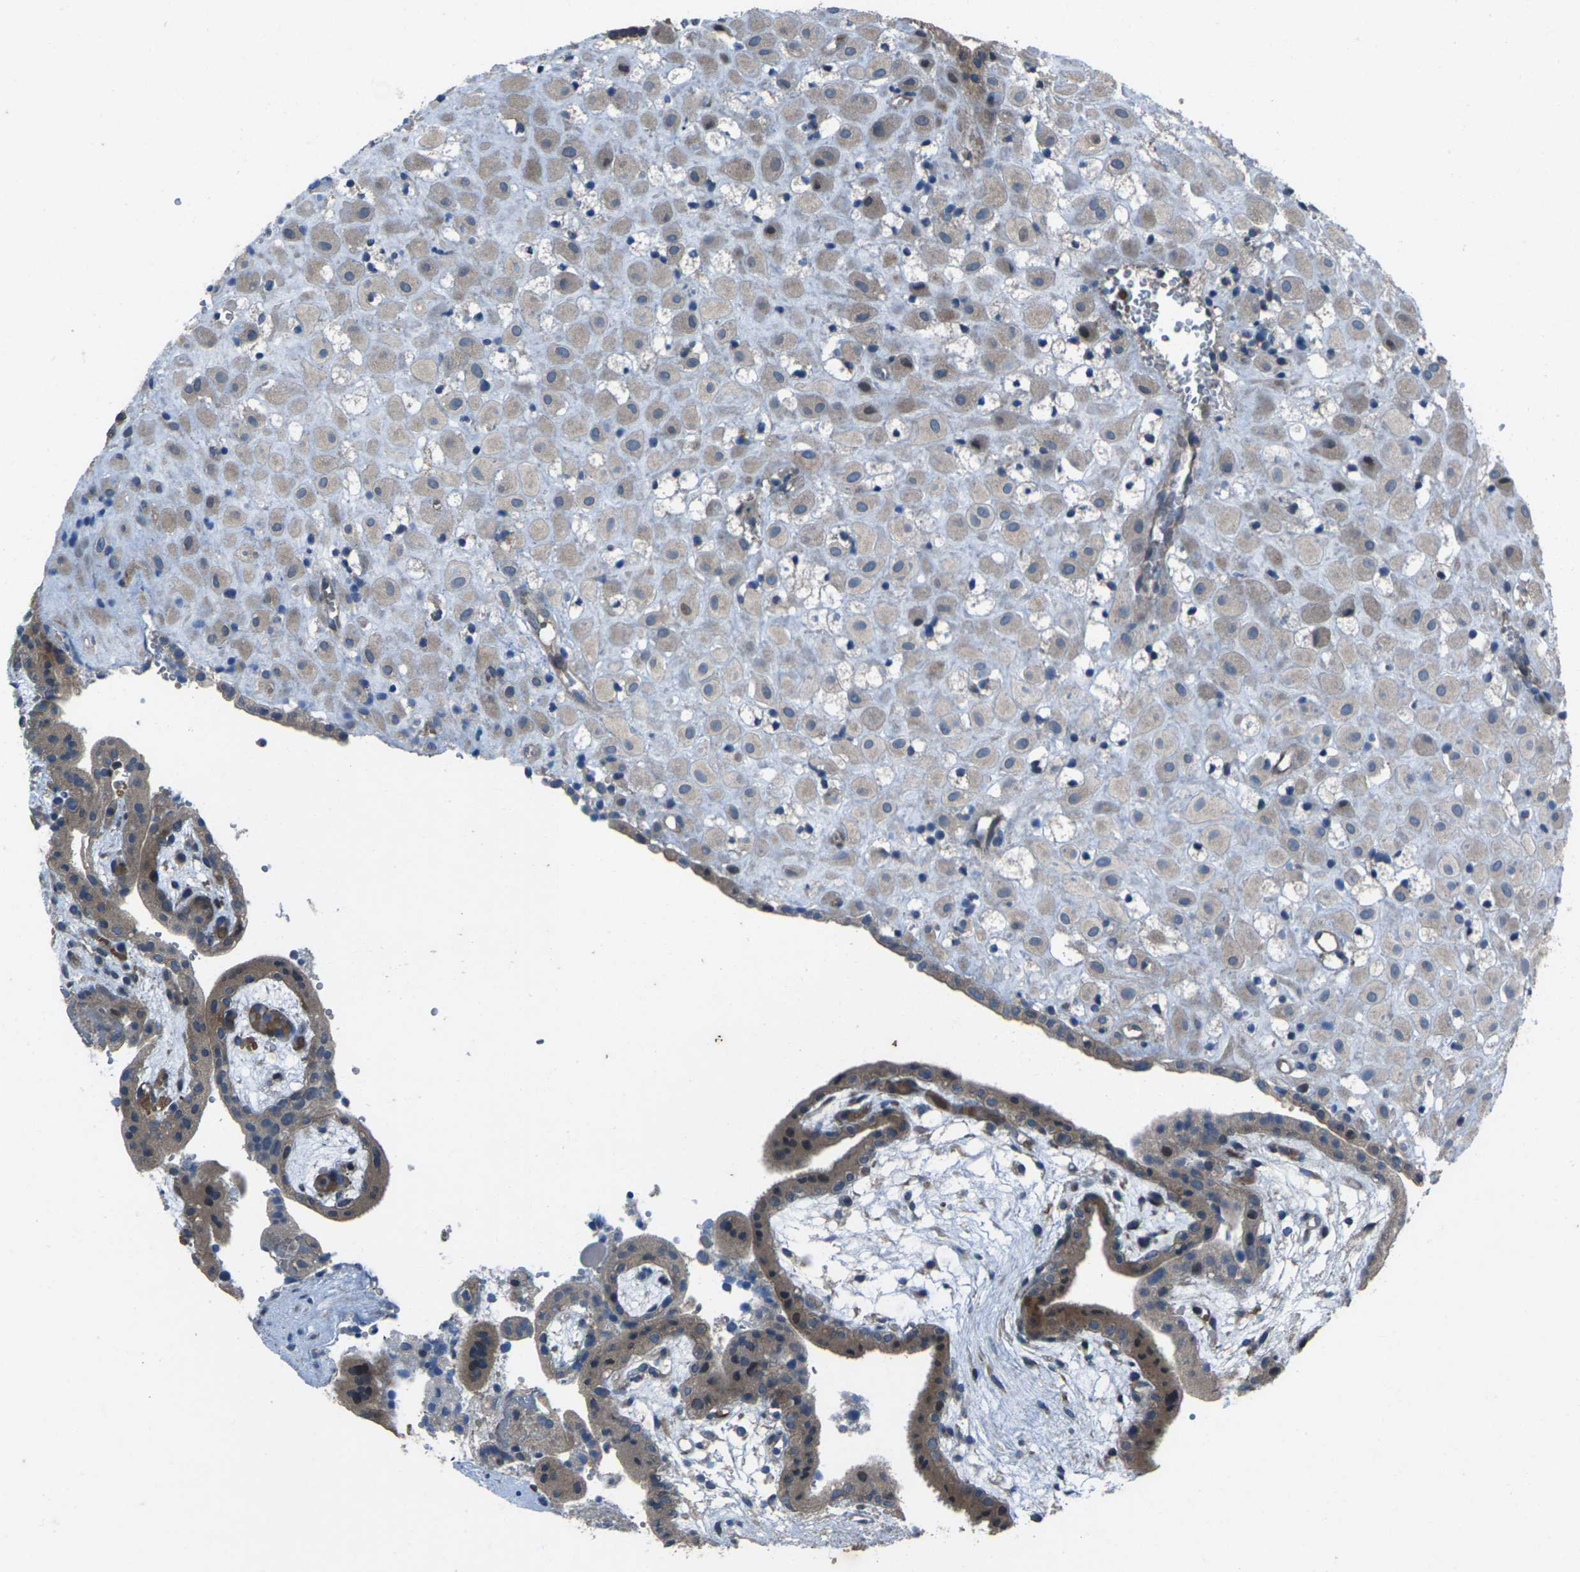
{"staining": {"intensity": "moderate", "quantity": ">75%", "location": "cytoplasmic/membranous"}, "tissue": "placenta", "cell_type": "Decidual cells", "image_type": "normal", "snomed": [{"axis": "morphology", "description": "Normal tissue, NOS"}, {"axis": "topography", "description": "Placenta"}], "caption": "About >75% of decidual cells in unremarkable placenta display moderate cytoplasmic/membranous protein expression as visualized by brown immunohistochemical staining.", "gene": "EDNRA", "patient": {"sex": "female", "age": 18}}